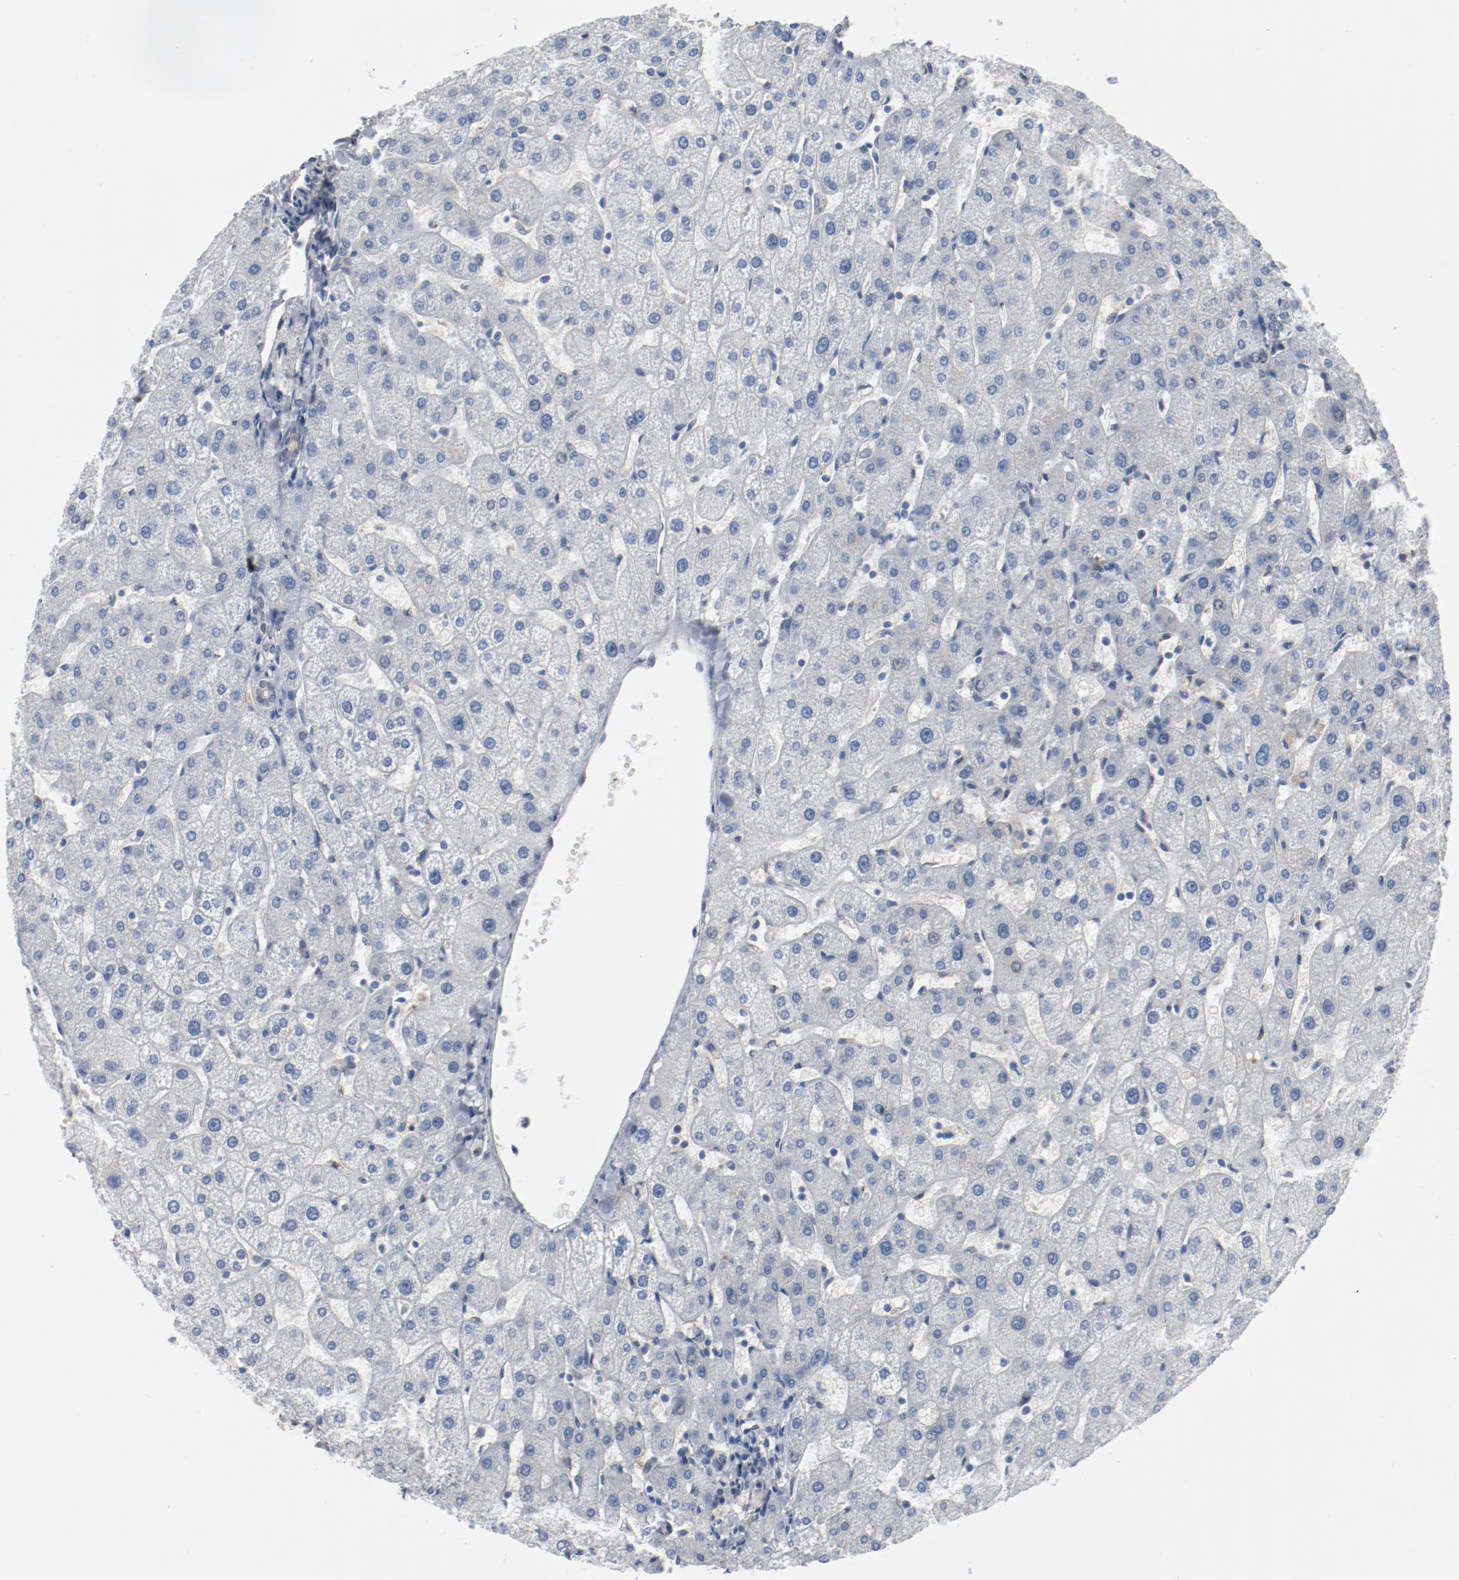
{"staining": {"intensity": "weak", "quantity": "25%-75%", "location": "cytoplasmic/membranous"}, "tissue": "liver", "cell_type": "Cholangiocytes", "image_type": "normal", "snomed": [{"axis": "morphology", "description": "Normal tissue, NOS"}, {"axis": "topography", "description": "Liver"}], "caption": "Approximately 25%-75% of cholangiocytes in normal liver demonstrate weak cytoplasmic/membranous protein expression as visualized by brown immunohistochemical staining.", "gene": "ENSG00000285708", "patient": {"sex": "male", "age": 67}}